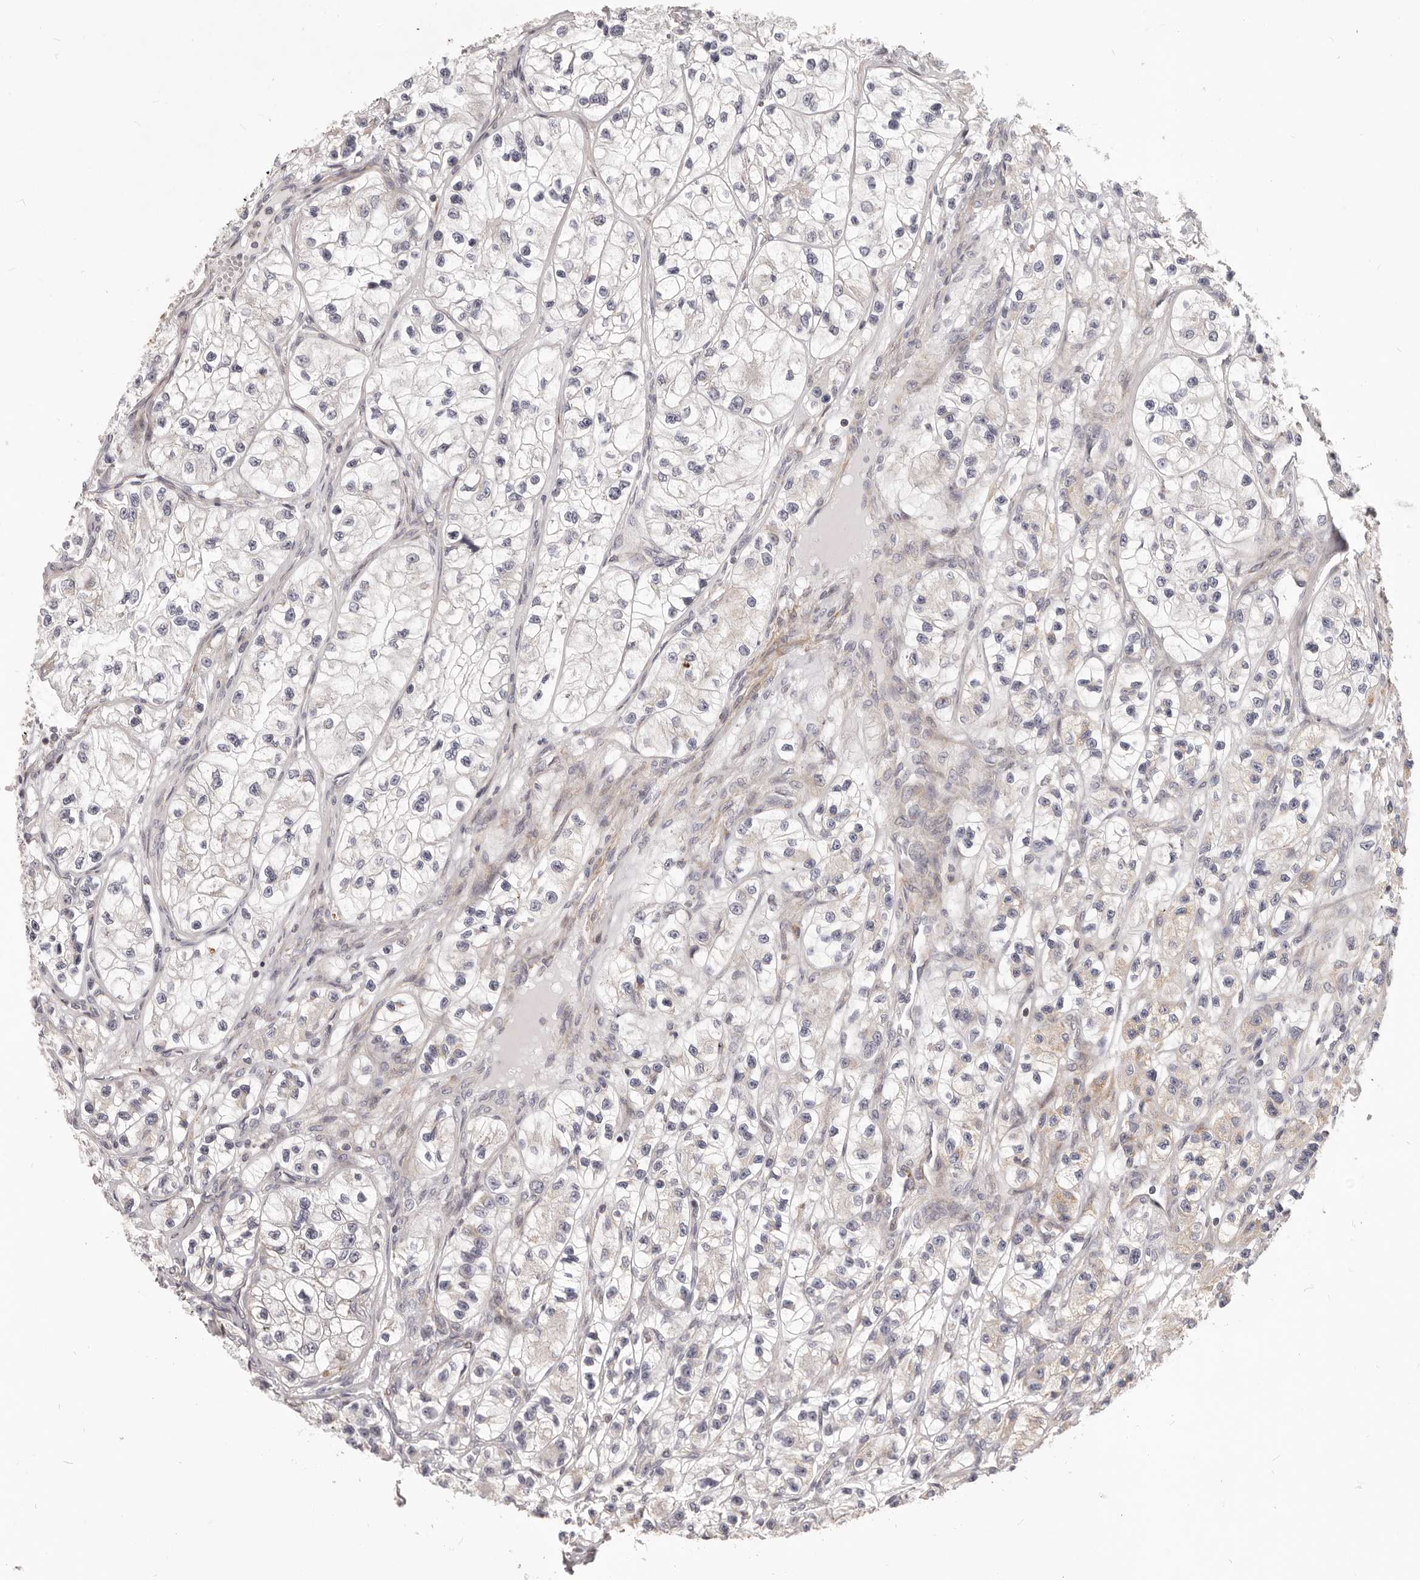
{"staining": {"intensity": "negative", "quantity": "none", "location": "none"}, "tissue": "renal cancer", "cell_type": "Tumor cells", "image_type": "cancer", "snomed": [{"axis": "morphology", "description": "Adenocarcinoma, NOS"}, {"axis": "topography", "description": "Kidney"}], "caption": "Renal cancer (adenocarcinoma) was stained to show a protein in brown. There is no significant expression in tumor cells.", "gene": "MRPS10", "patient": {"sex": "female", "age": 57}}